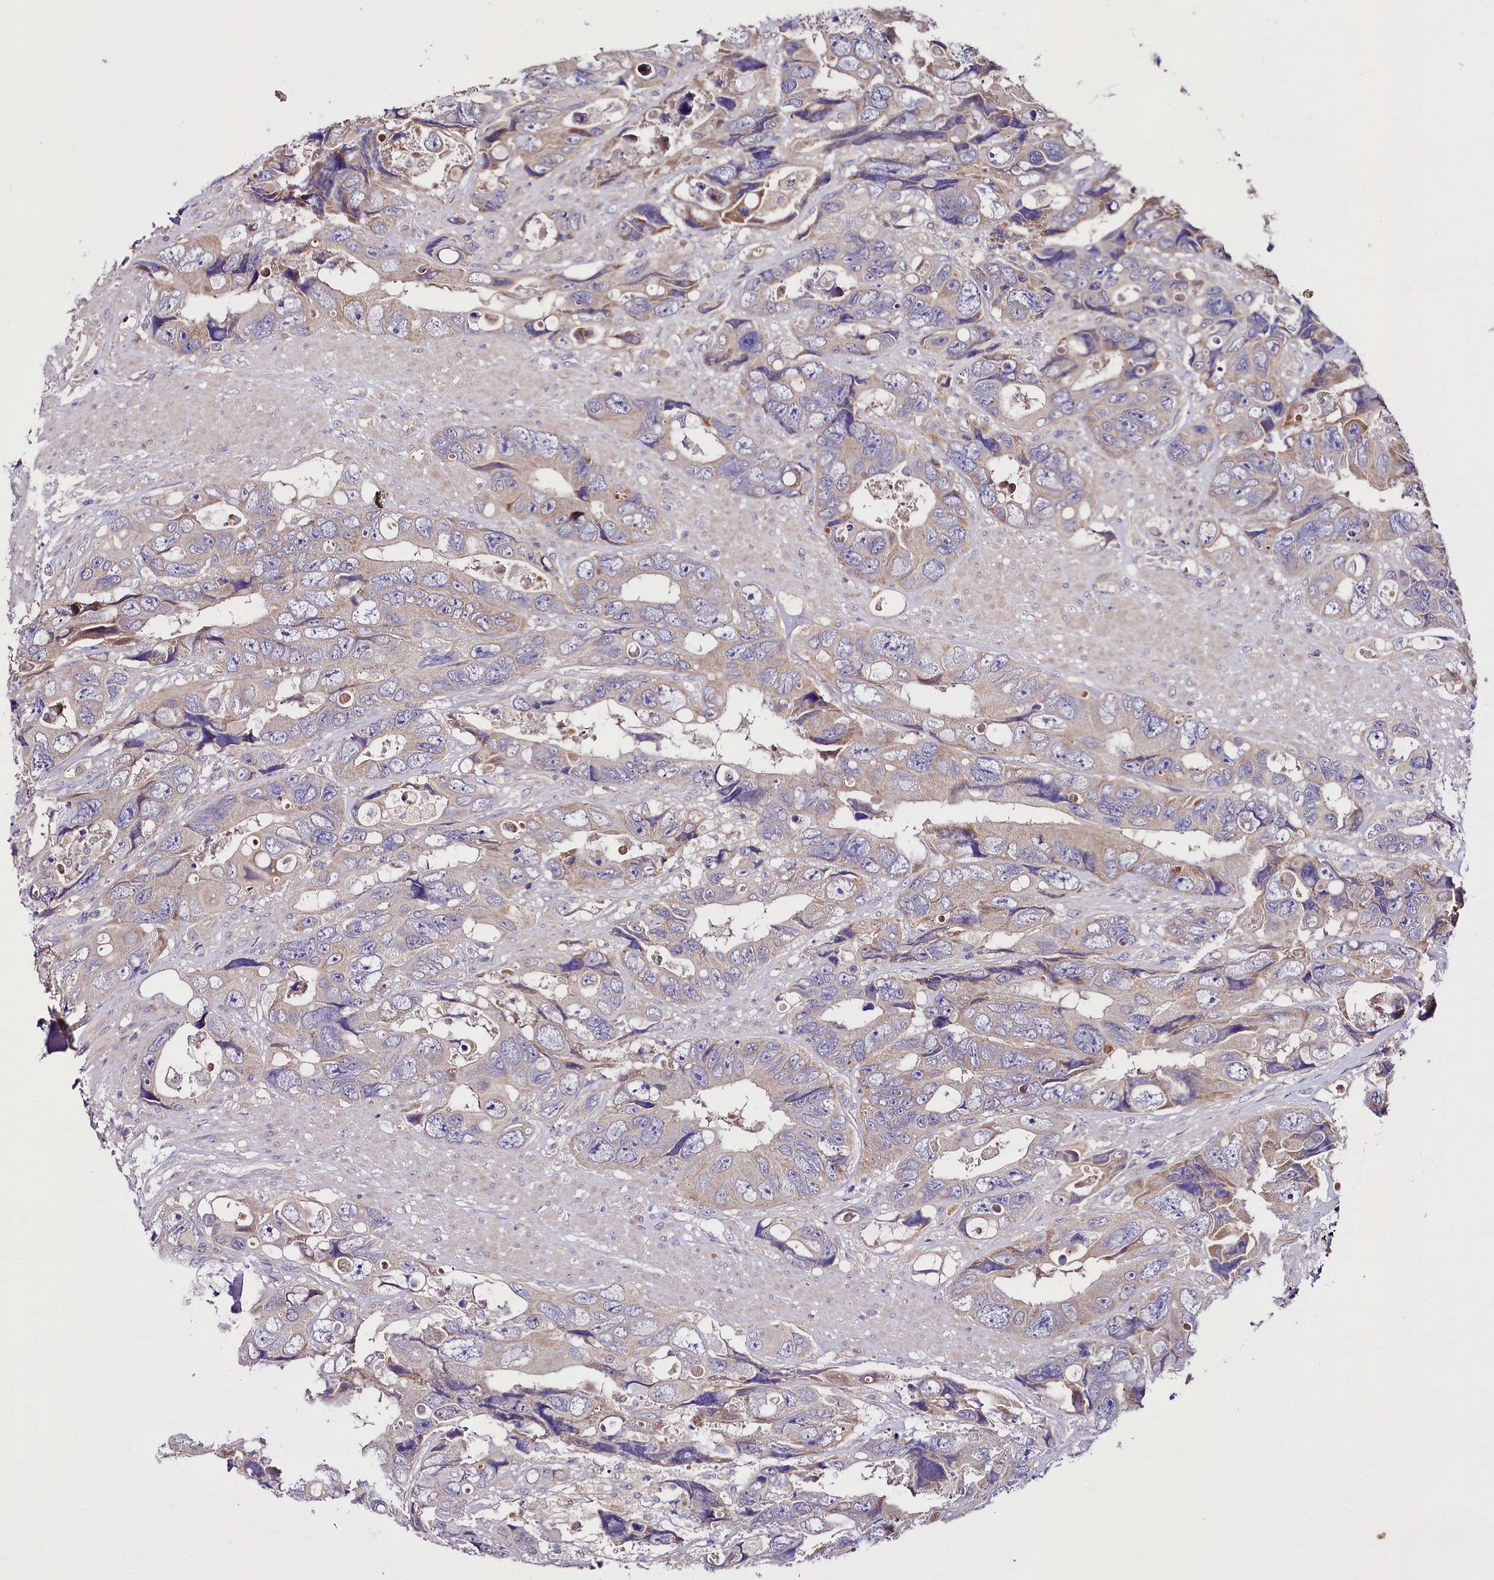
{"staining": {"intensity": "negative", "quantity": "none", "location": "none"}, "tissue": "colorectal cancer", "cell_type": "Tumor cells", "image_type": "cancer", "snomed": [{"axis": "morphology", "description": "Adenocarcinoma, NOS"}, {"axis": "topography", "description": "Rectum"}], "caption": "There is no significant positivity in tumor cells of colorectal adenocarcinoma.", "gene": "ZNF45", "patient": {"sex": "male", "age": 57}}